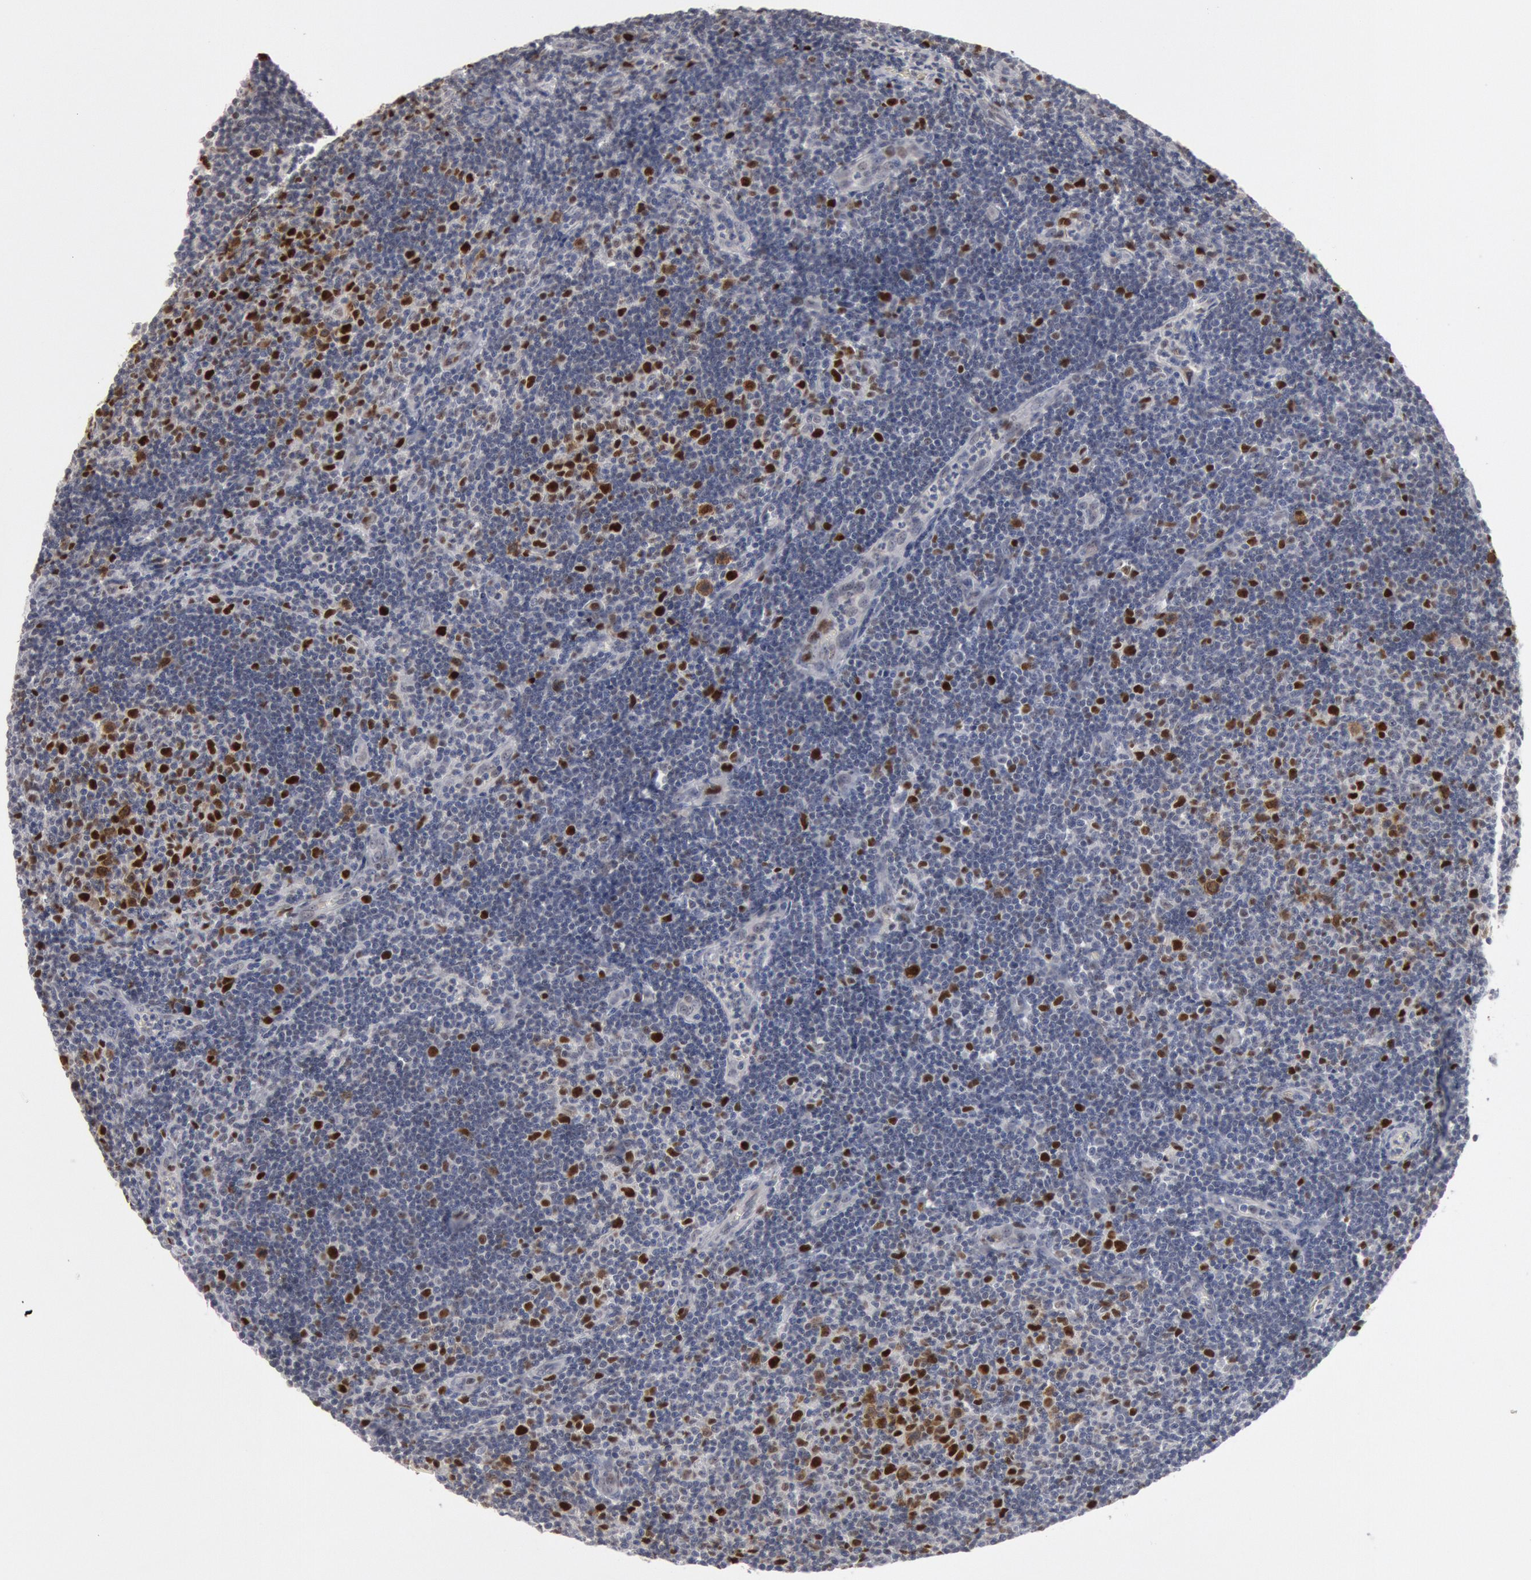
{"staining": {"intensity": "strong", "quantity": ">75%", "location": "nuclear"}, "tissue": "lymphoma", "cell_type": "Tumor cells", "image_type": "cancer", "snomed": [{"axis": "morphology", "description": "Malignant lymphoma, non-Hodgkin's type, Low grade"}, {"axis": "topography", "description": "Lymph node"}], "caption": "Human lymphoma stained for a protein (brown) reveals strong nuclear positive staining in approximately >75% of tumor cells.", "gene": "WDHD1", "patient": {"sex": "male", "age": 49}}